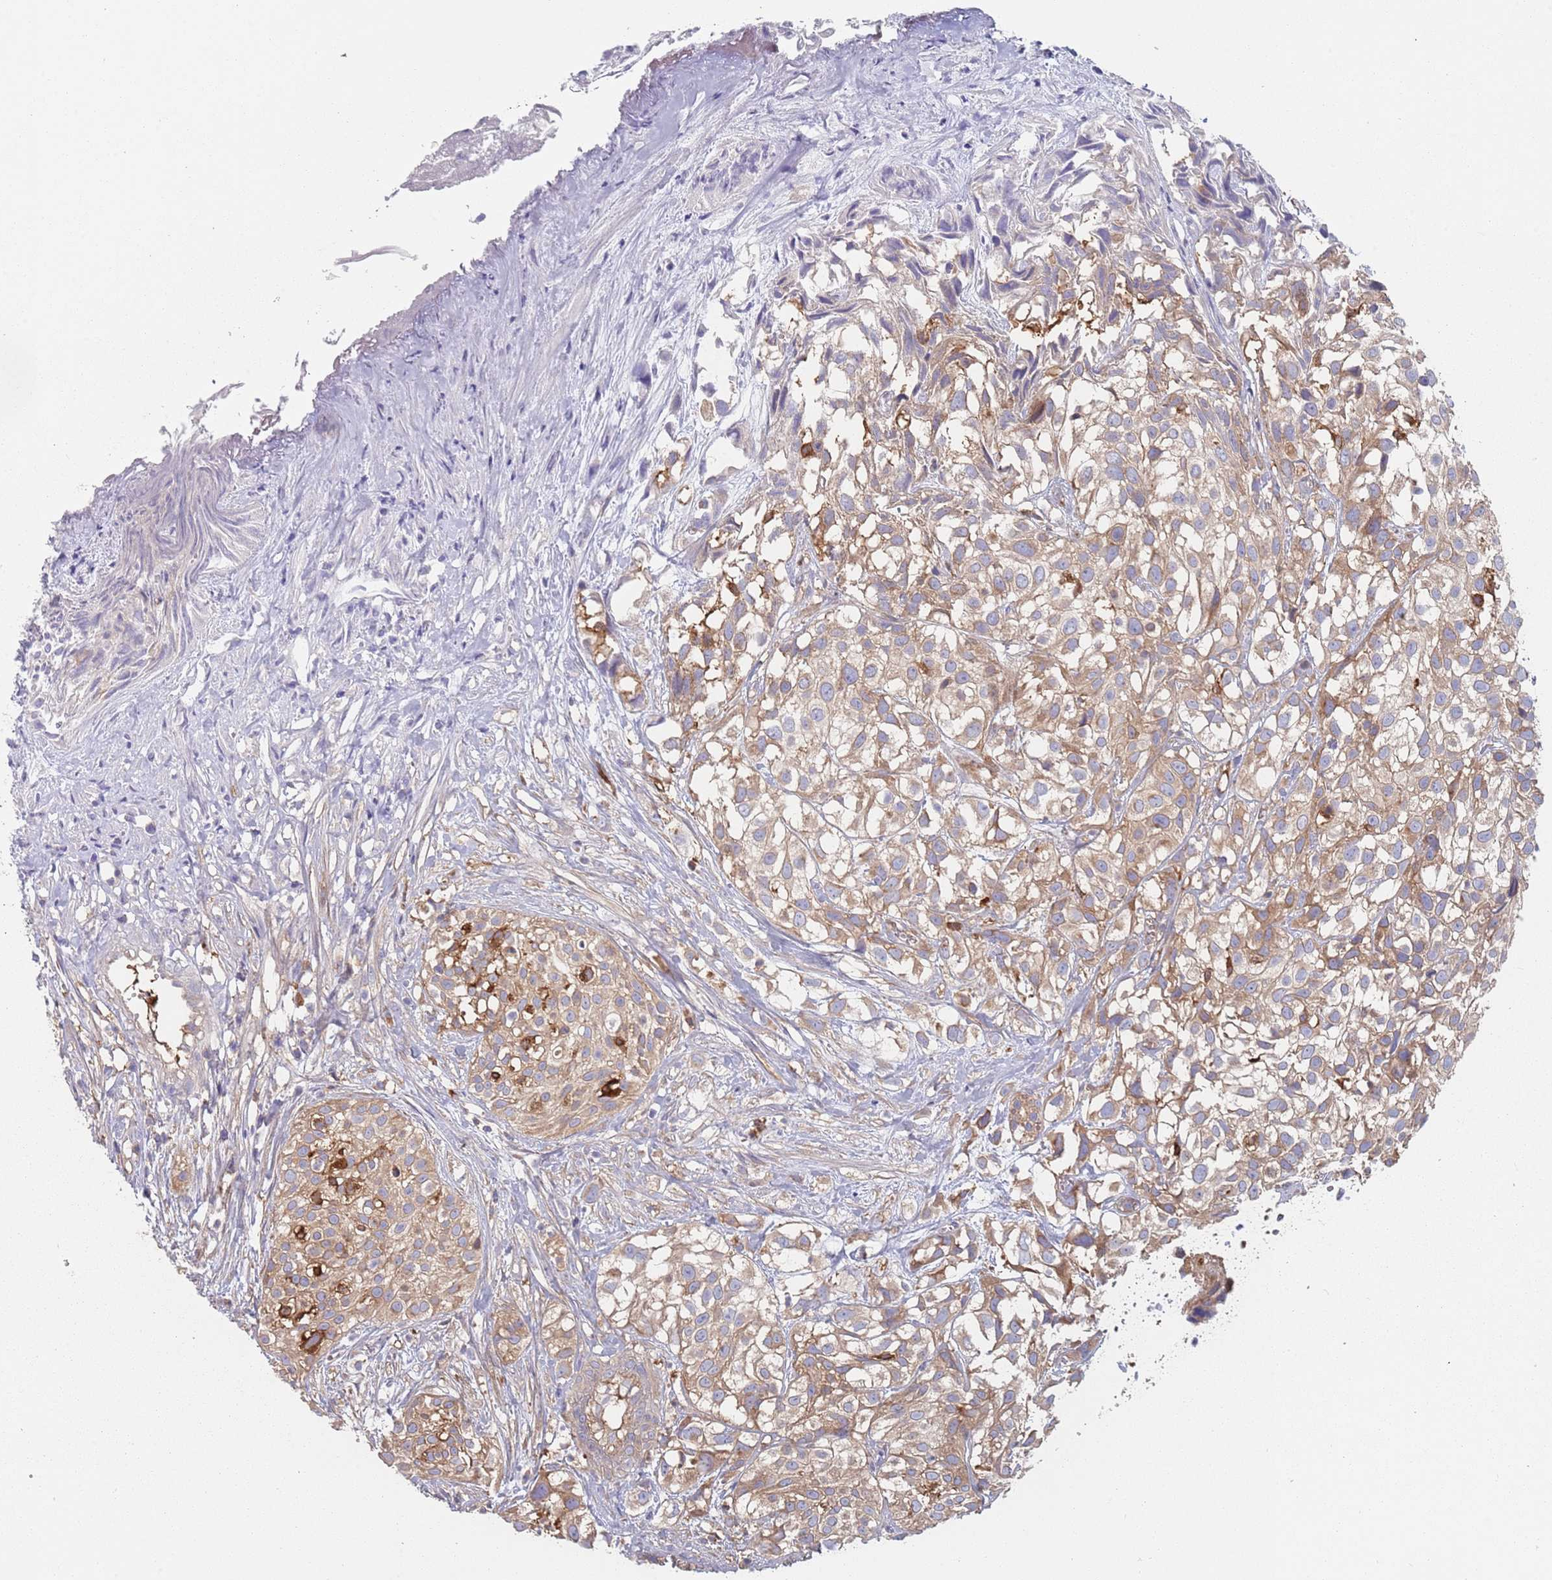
{"staining": {"intensity": "weak", "quantity": ">75%", "location": "cytoplasmic/membranous"}, "tissue": "urothelial cancer", "cell_type": "Tumor cells", "image_type": "cancer", "snomed": [{"axis": "morphology", "description": "Urothelial carcinoma, High grade"}, {"axis": "topography", "description": "Urinary bladder"}], "caption": "Protein expression analysis of urothelial cancer exhibits weak cytoplasmic/membranous positivity in approximately >75% of tumor cells.", "gene": "GDI2", "patient": {"sex": "male", "age": 56}}